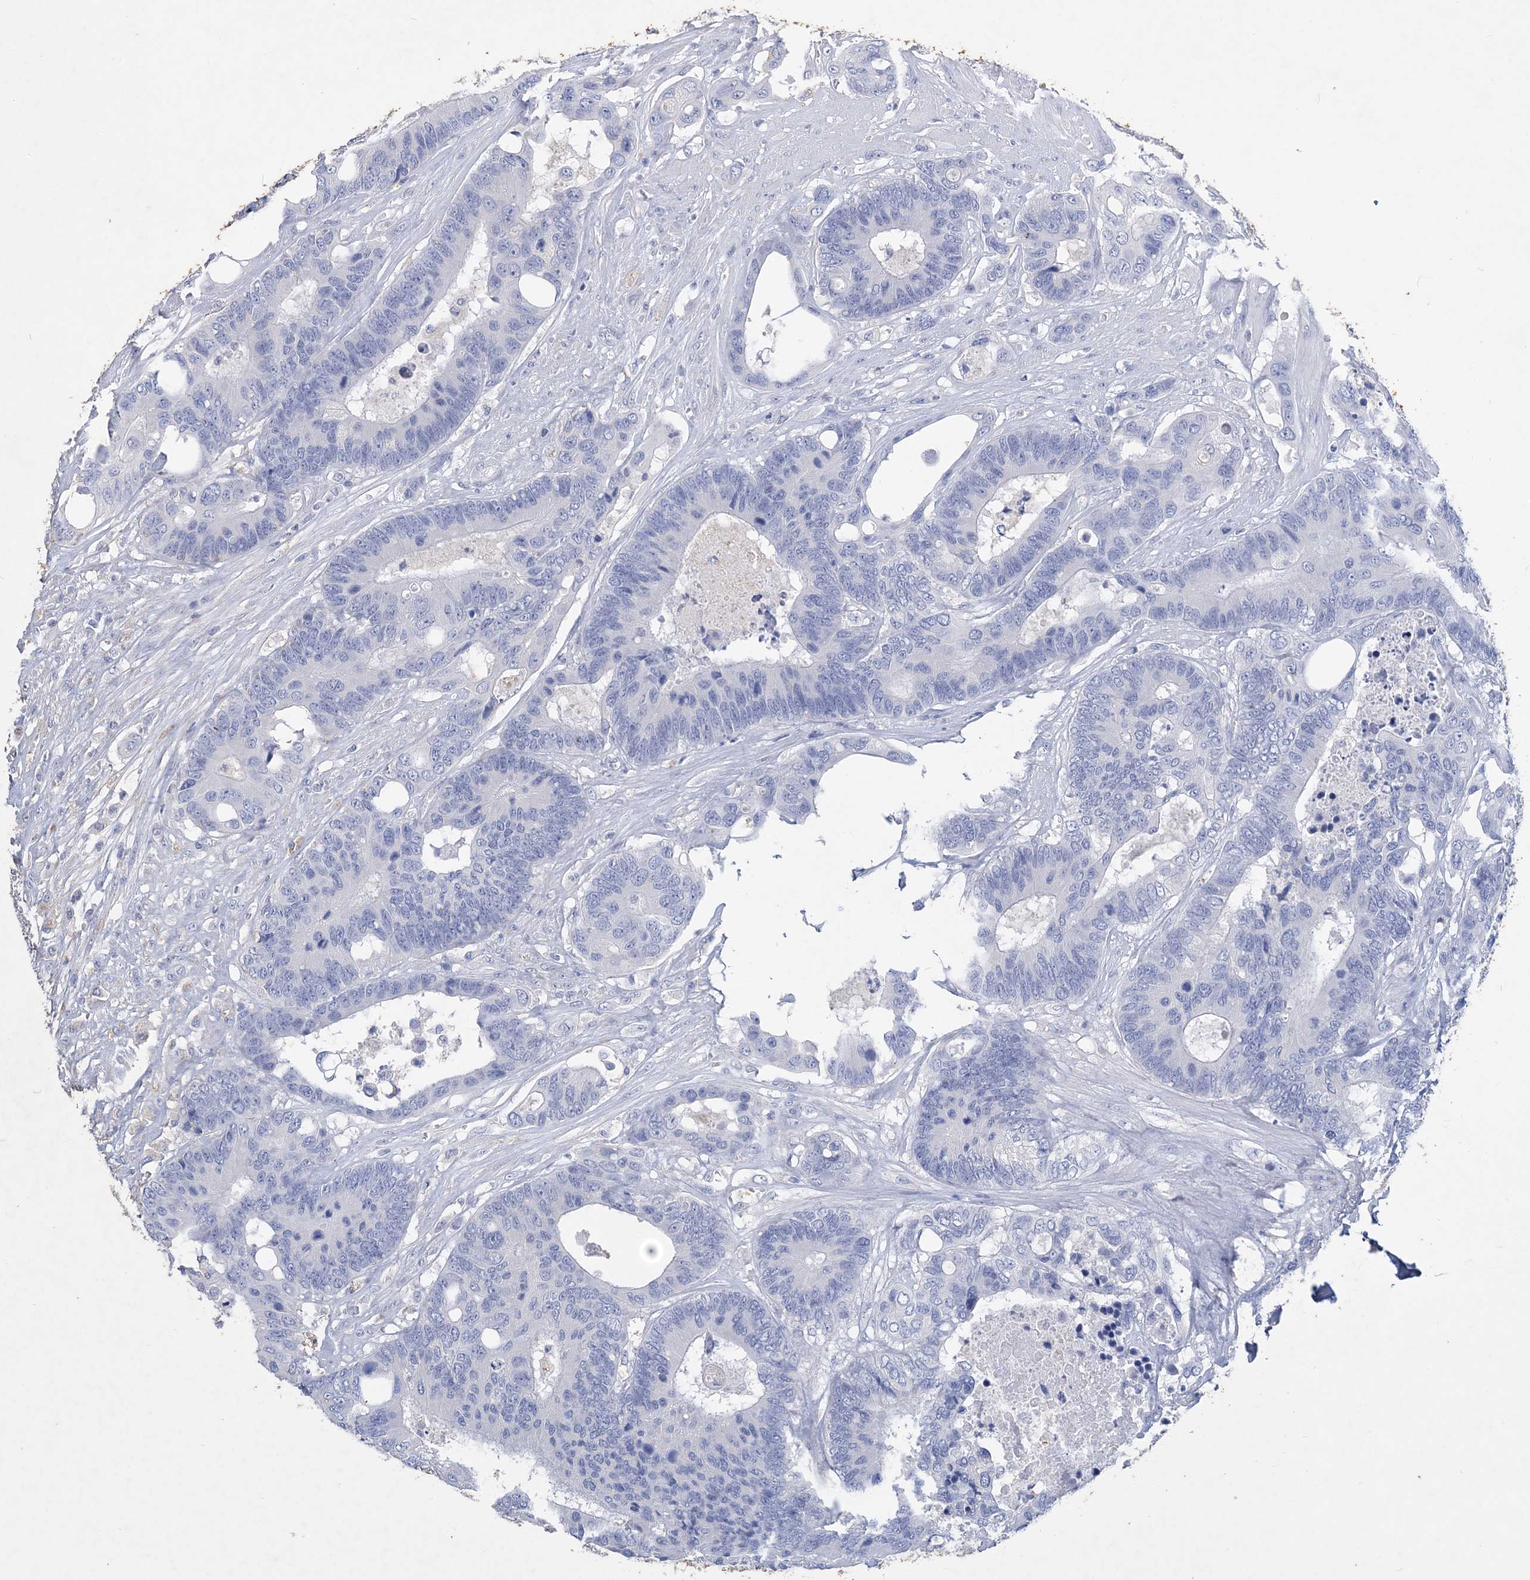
{"staining": {"intensity": "negative", "quantity": "none", "location": "none"}, "tissue": "colorectal cancer", "cell_type": "Tumor cells", "image_type": "cancer", "snomed": [{"axis": "morphology", "description": "Adenocarcinoma, NOS"}, {"axis": "topography", "description": "Rectum"}], "caption": "High magnification brightfield microscopy of colorectal adenocarcinoma stained with DAB (3,3'-diaminobenzidine) (brown) and counterstained with hematoxylin (blue): tumor cells show no significant staining.", "gene": "COPS8", "patient": {"sex": "male", "age": 55}}